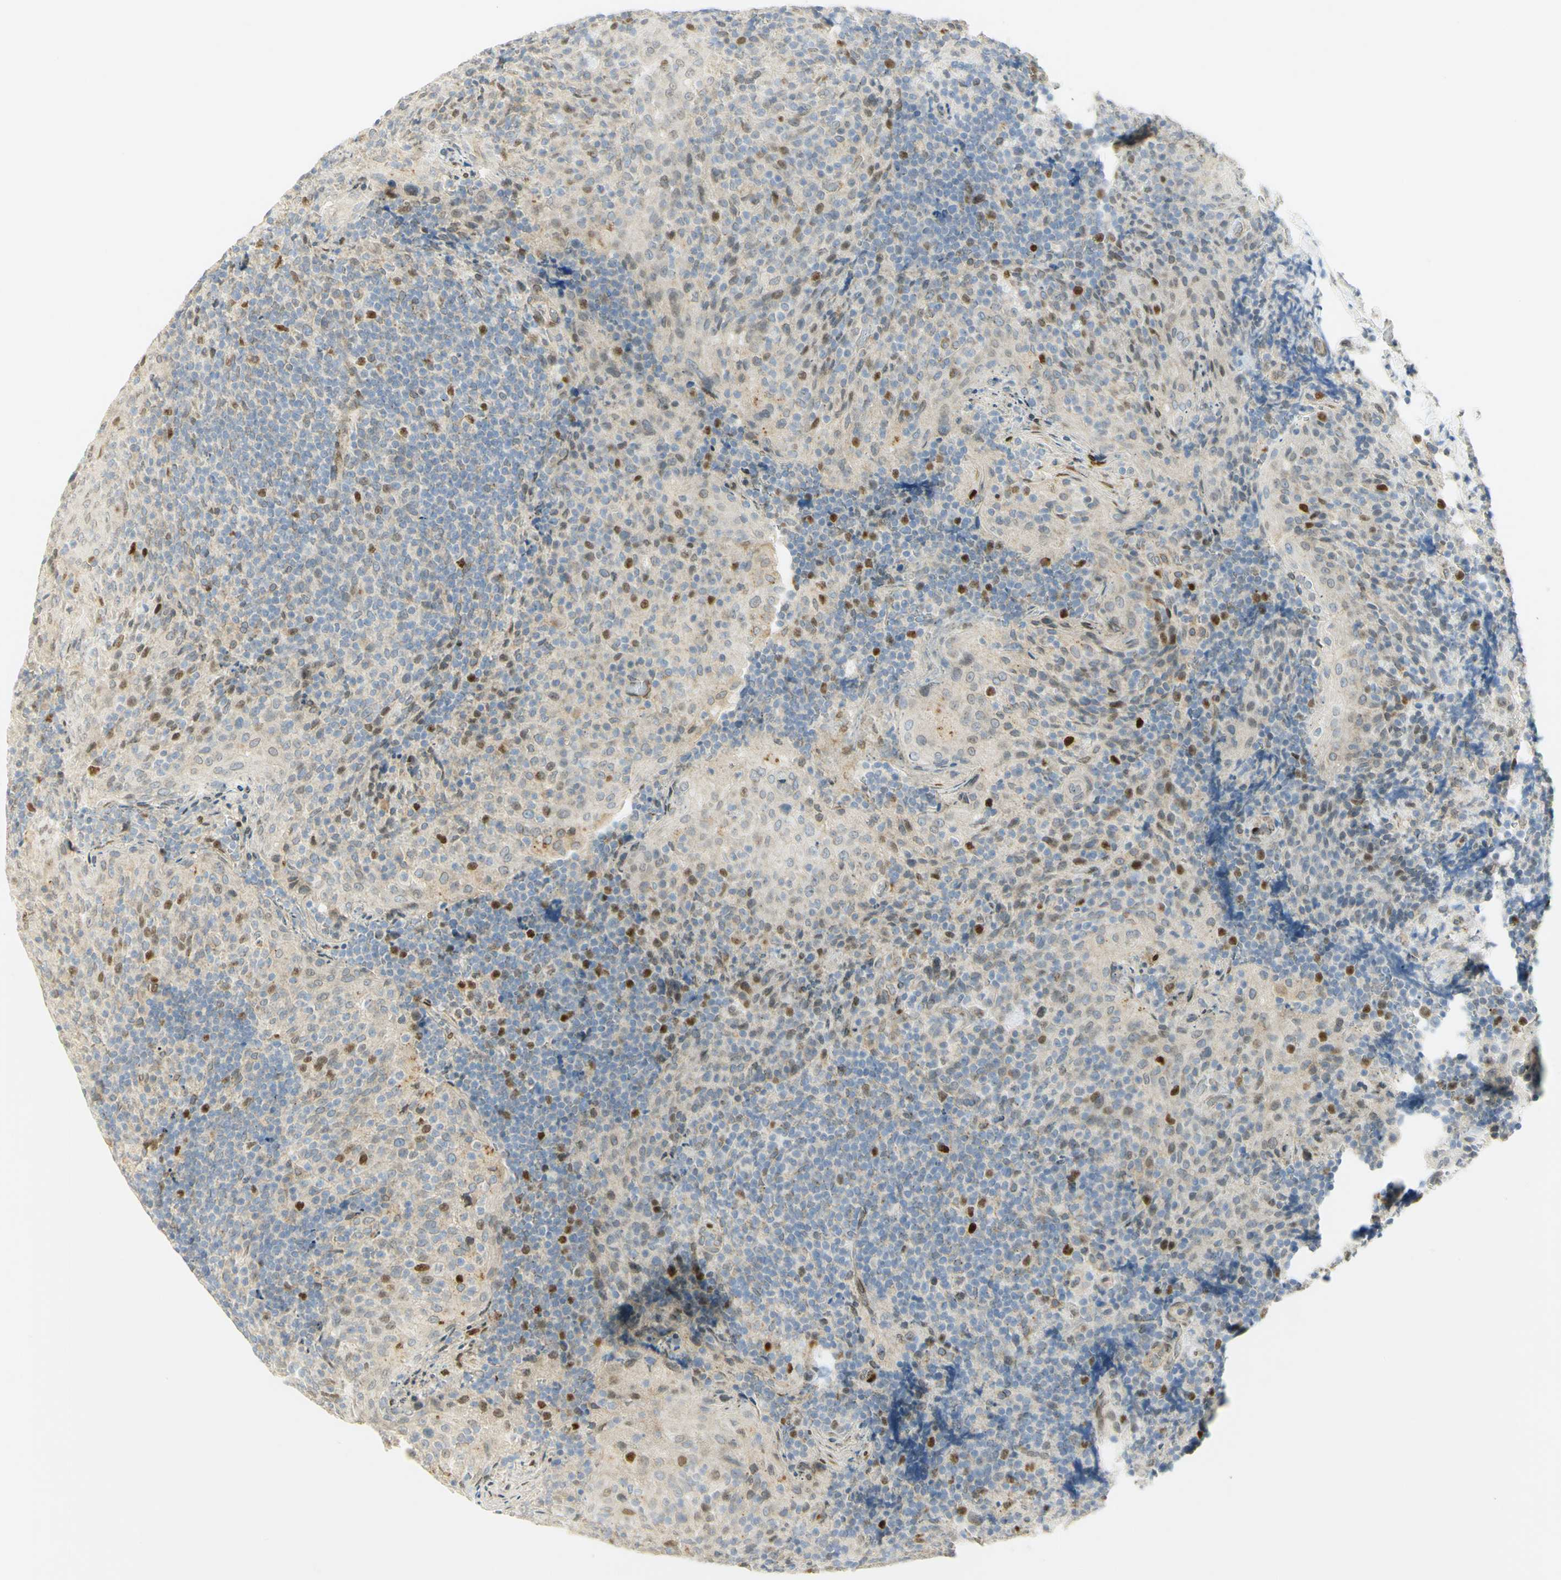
{"staining": {"intensity": "strong", "quantity": "<25%", "location": "nuclear"}, "tissue": "tonsil", "cell_type": "Germinal center cells", "image_type": "normal", "snomed": [{"axis": "morphology", "description": "Normal tissue, NOS"}, {"axis": "topography", "description": "Tonsil"}], "caption": "High-magnification brightfield microscopy of unremarkable tonsil stained with DAB (brown) and counterstained with hematoxylin (blue). germinal center cells exhibit strong nuclear staining is seen in about<25% of cells.", "gene": "E2F1", "patient": {"sex": "male", "age": 17}}